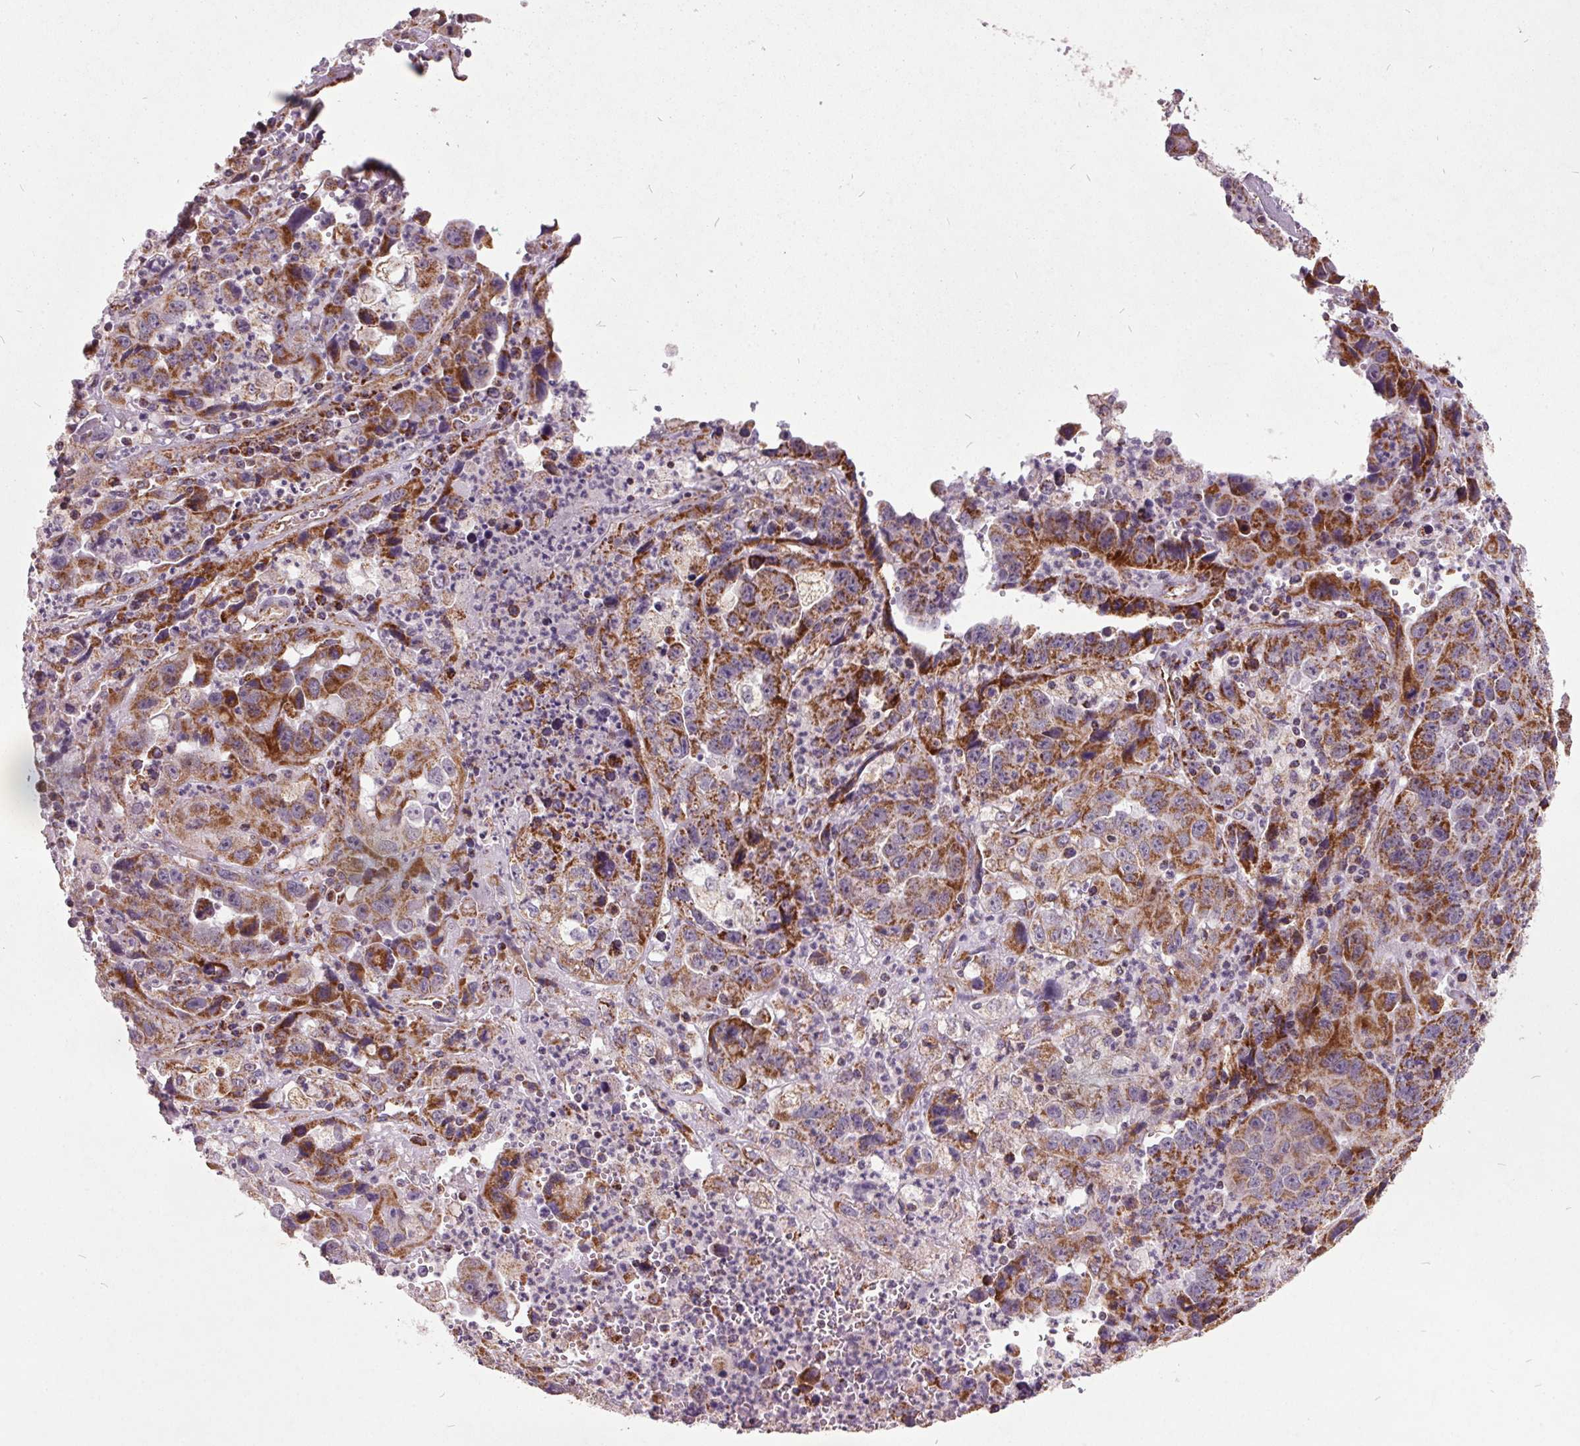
{"staining": {"intensity": "moderate", "quantity": ">75%", "location": "cytoplasmic/membranous"}, "tissue": "endometrial cancer", "cell_type": "Tumor cells", "image_type": "cancer", "snomed": [{"axis": "morphology", "description": "Adenocarcinoma, NOS"}, {"axis": "topography", "description": "Uterus"}], "caption": "Immunohistochemistry (IHC) histopathology image of neoplastic tissue: endometrial cancer stained using IHC shows medium levels of moderate protein expression localized specifically in the cytoplasmic/membranous of tumor cells, appearing as a cytoplasmic/membranous brown color.", "gene": "NDUFS6", "patient": {"sex": "female", "age": 62}}